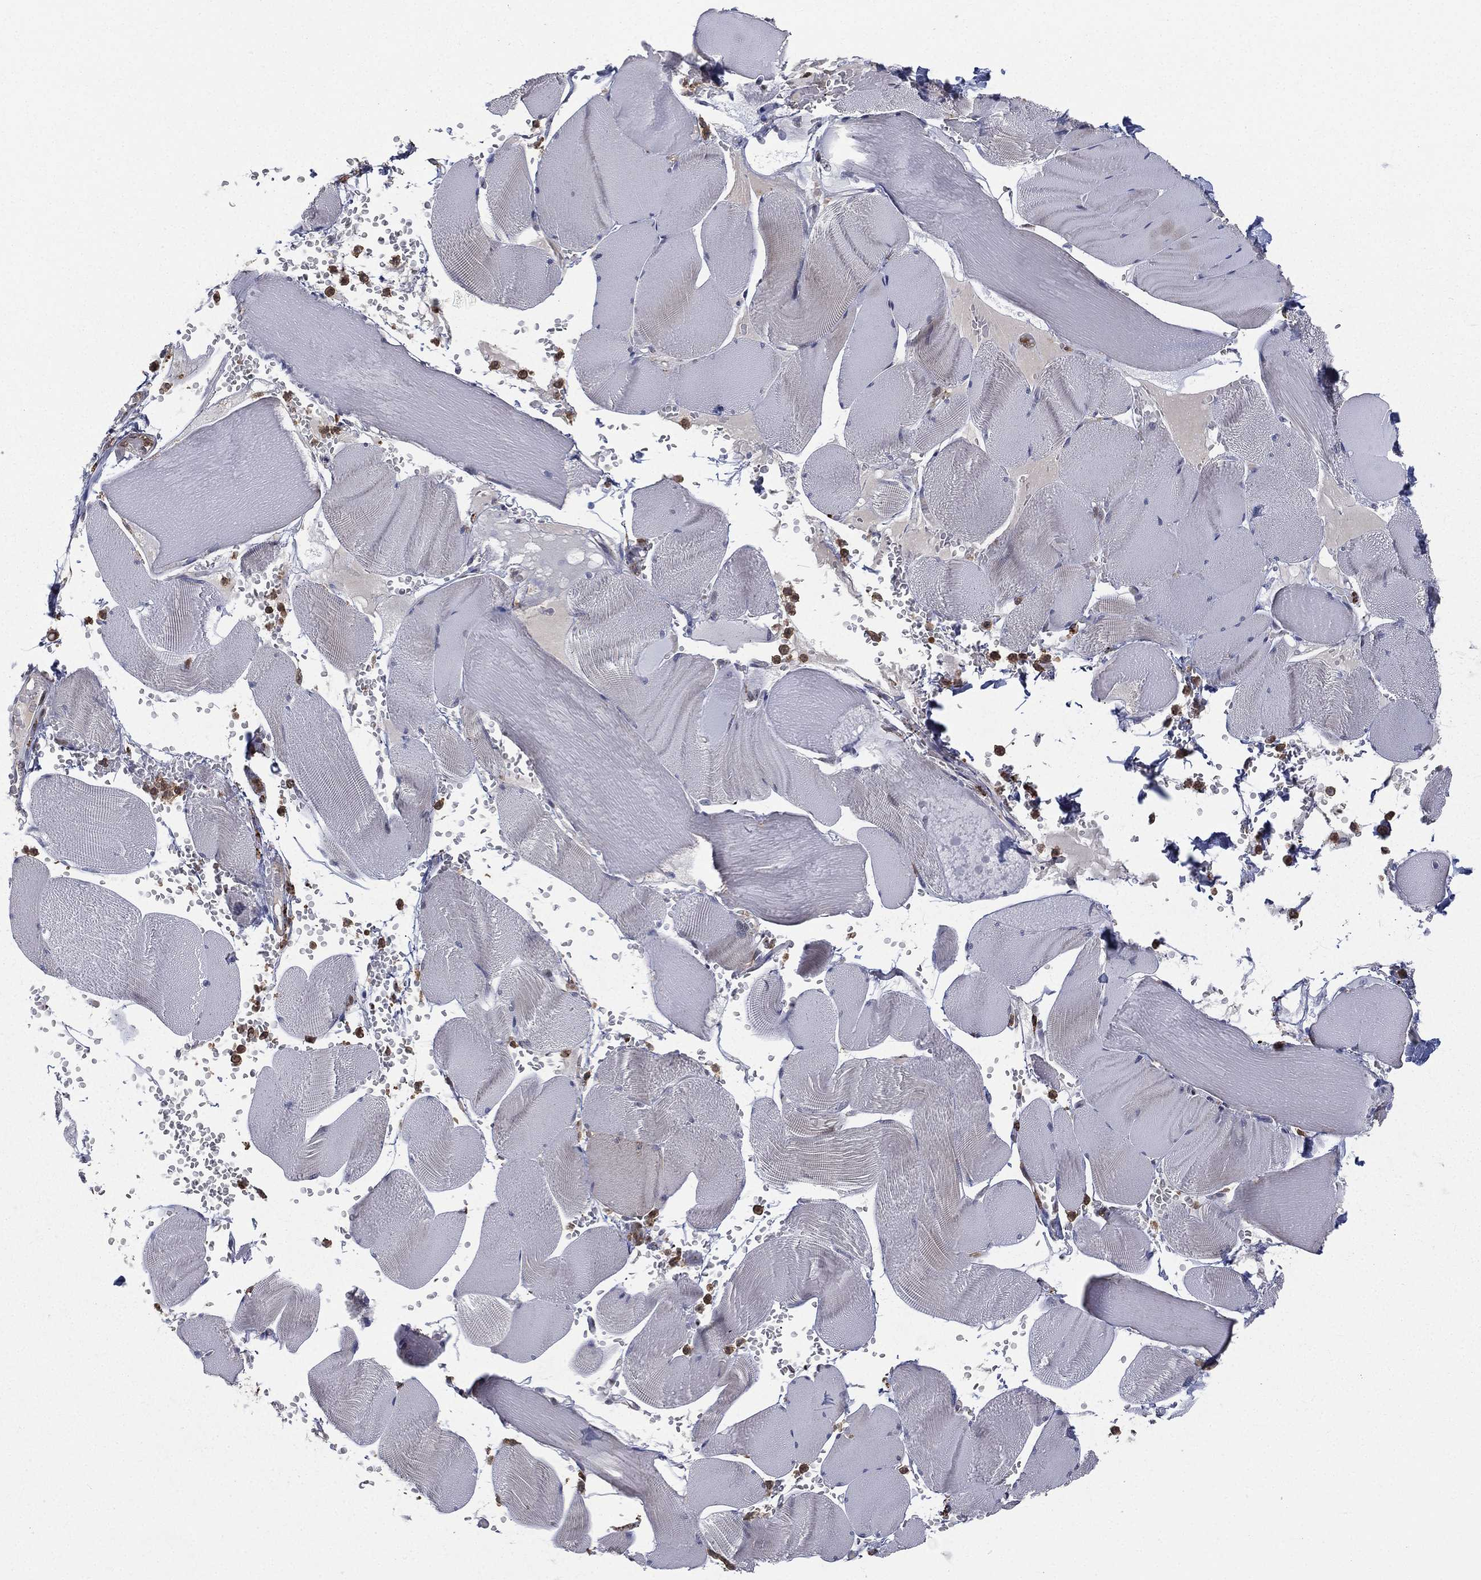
{"staining": {"intensity": "negative", "quantity": "none", "location": "none"}, "tissue": "skeletal muscle", "cell_type": "Myocytes", "image_type": "normal", "snomed": [{"axis": "morphology", "description": "Normal tissue, NOS"}, {"axis": "topography", "description": "Skeletal muscle"}], "caption": "Immunohistochemistry (IHC) of unremarkable skeletal muscle reveals no staining in myocytes. (Brightfield microscopy of DAB immunohistochemistry at high magnification).", "gene": "RIN3", "patient": {"sex": "male", "age": 56}}